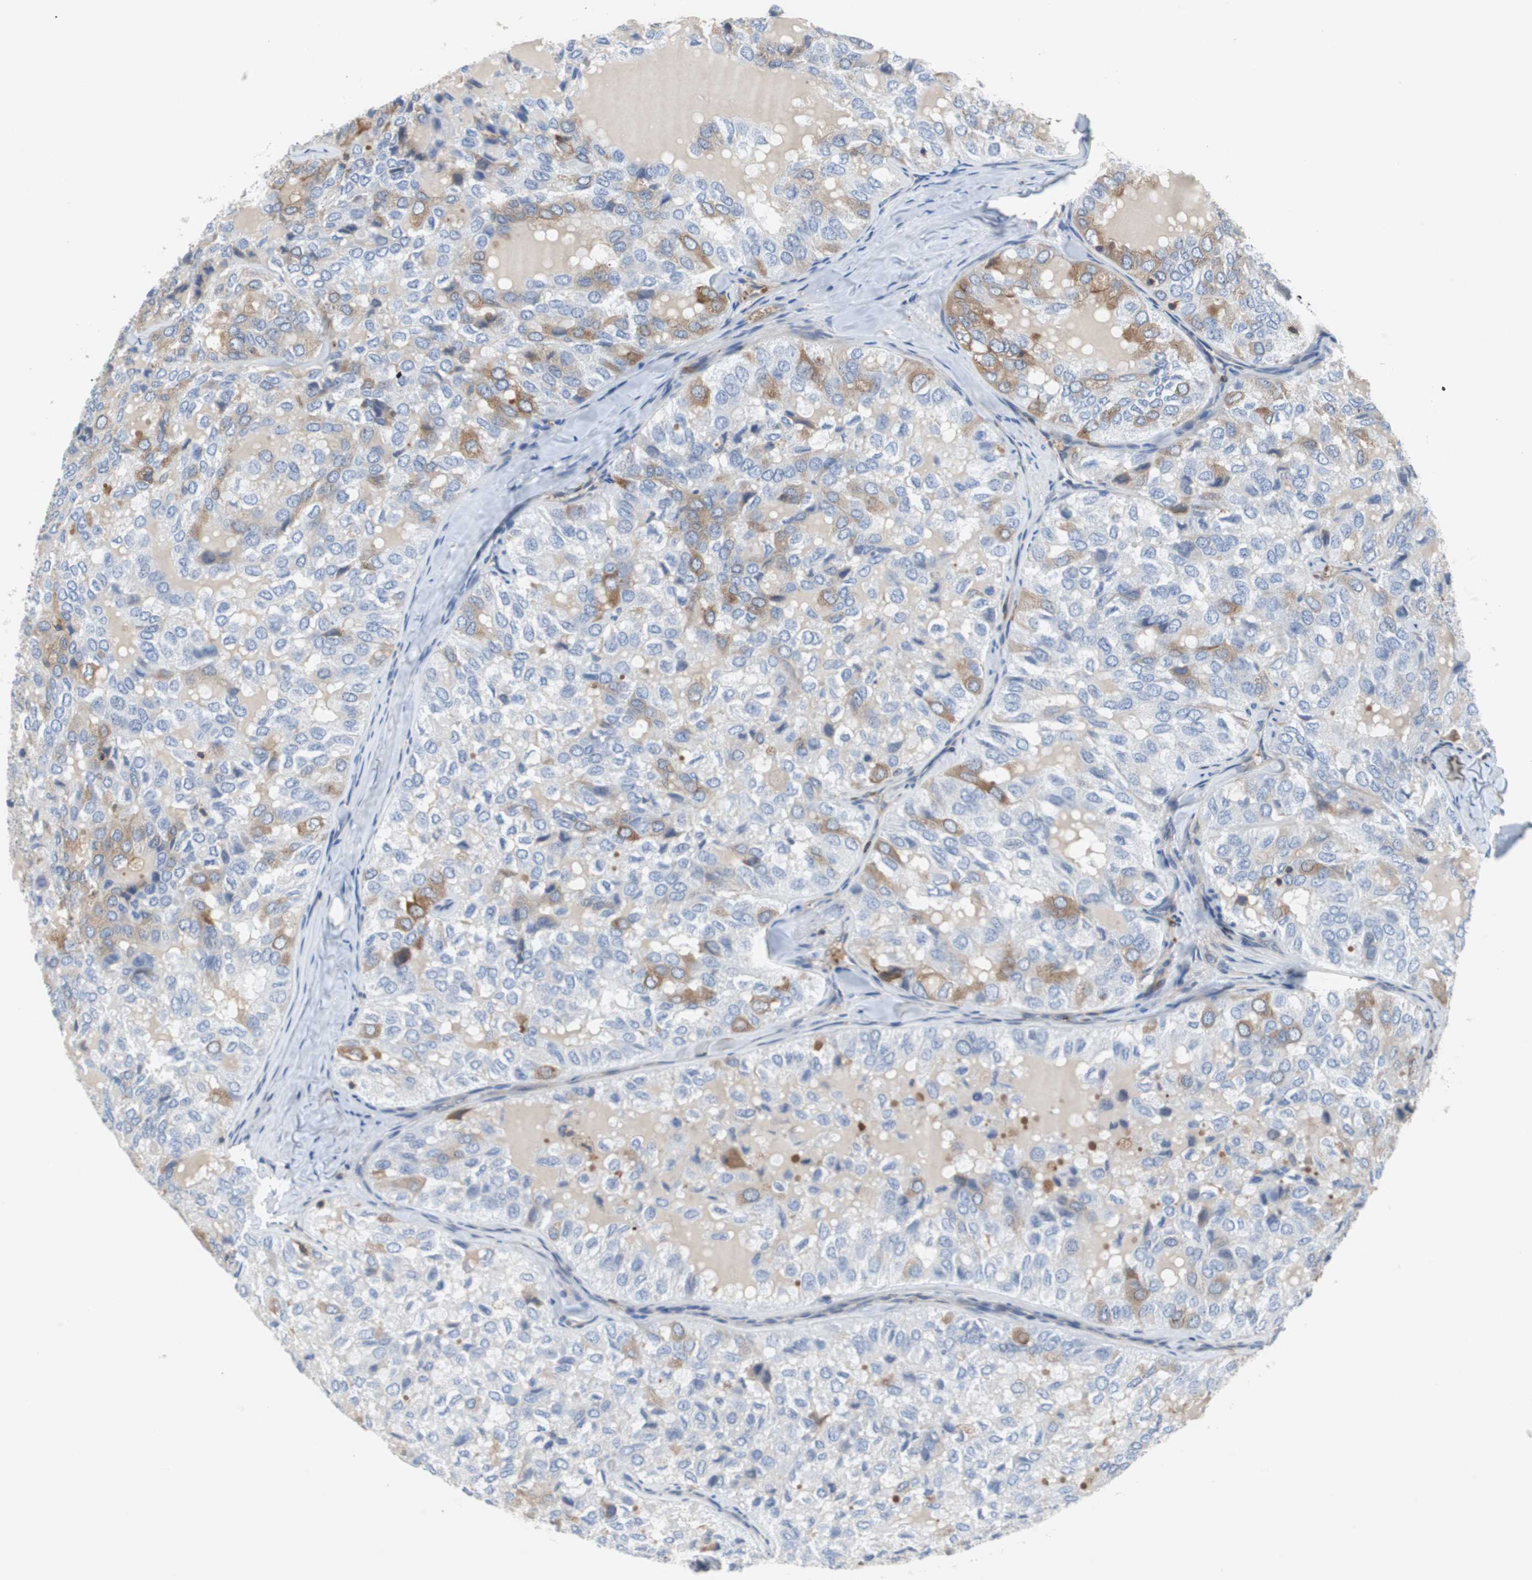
{"staining": {"intensity": "moderate", "quantity": "25%-75%", "location": "cytoplasmic/membranous"}, "tissue": "thyroid cancer", "cell_type": "Tumor cells", "image_type": "cancer", "snomed": [{"axis": "morphology", "description": "Follicular adenoma carcinoma, NOS"}, {"axis": "topography", "description": "Thyroid gland"}], "caption": "Immunohistochemical staining of thyroid follicular adenoma carcinoma shows medium levels of moderate cytoplasmic/membranous positivity in about 25%-75% of tumor cells.", "gene": "GYS1", "patient": {"sex": "male", "age": 75}}